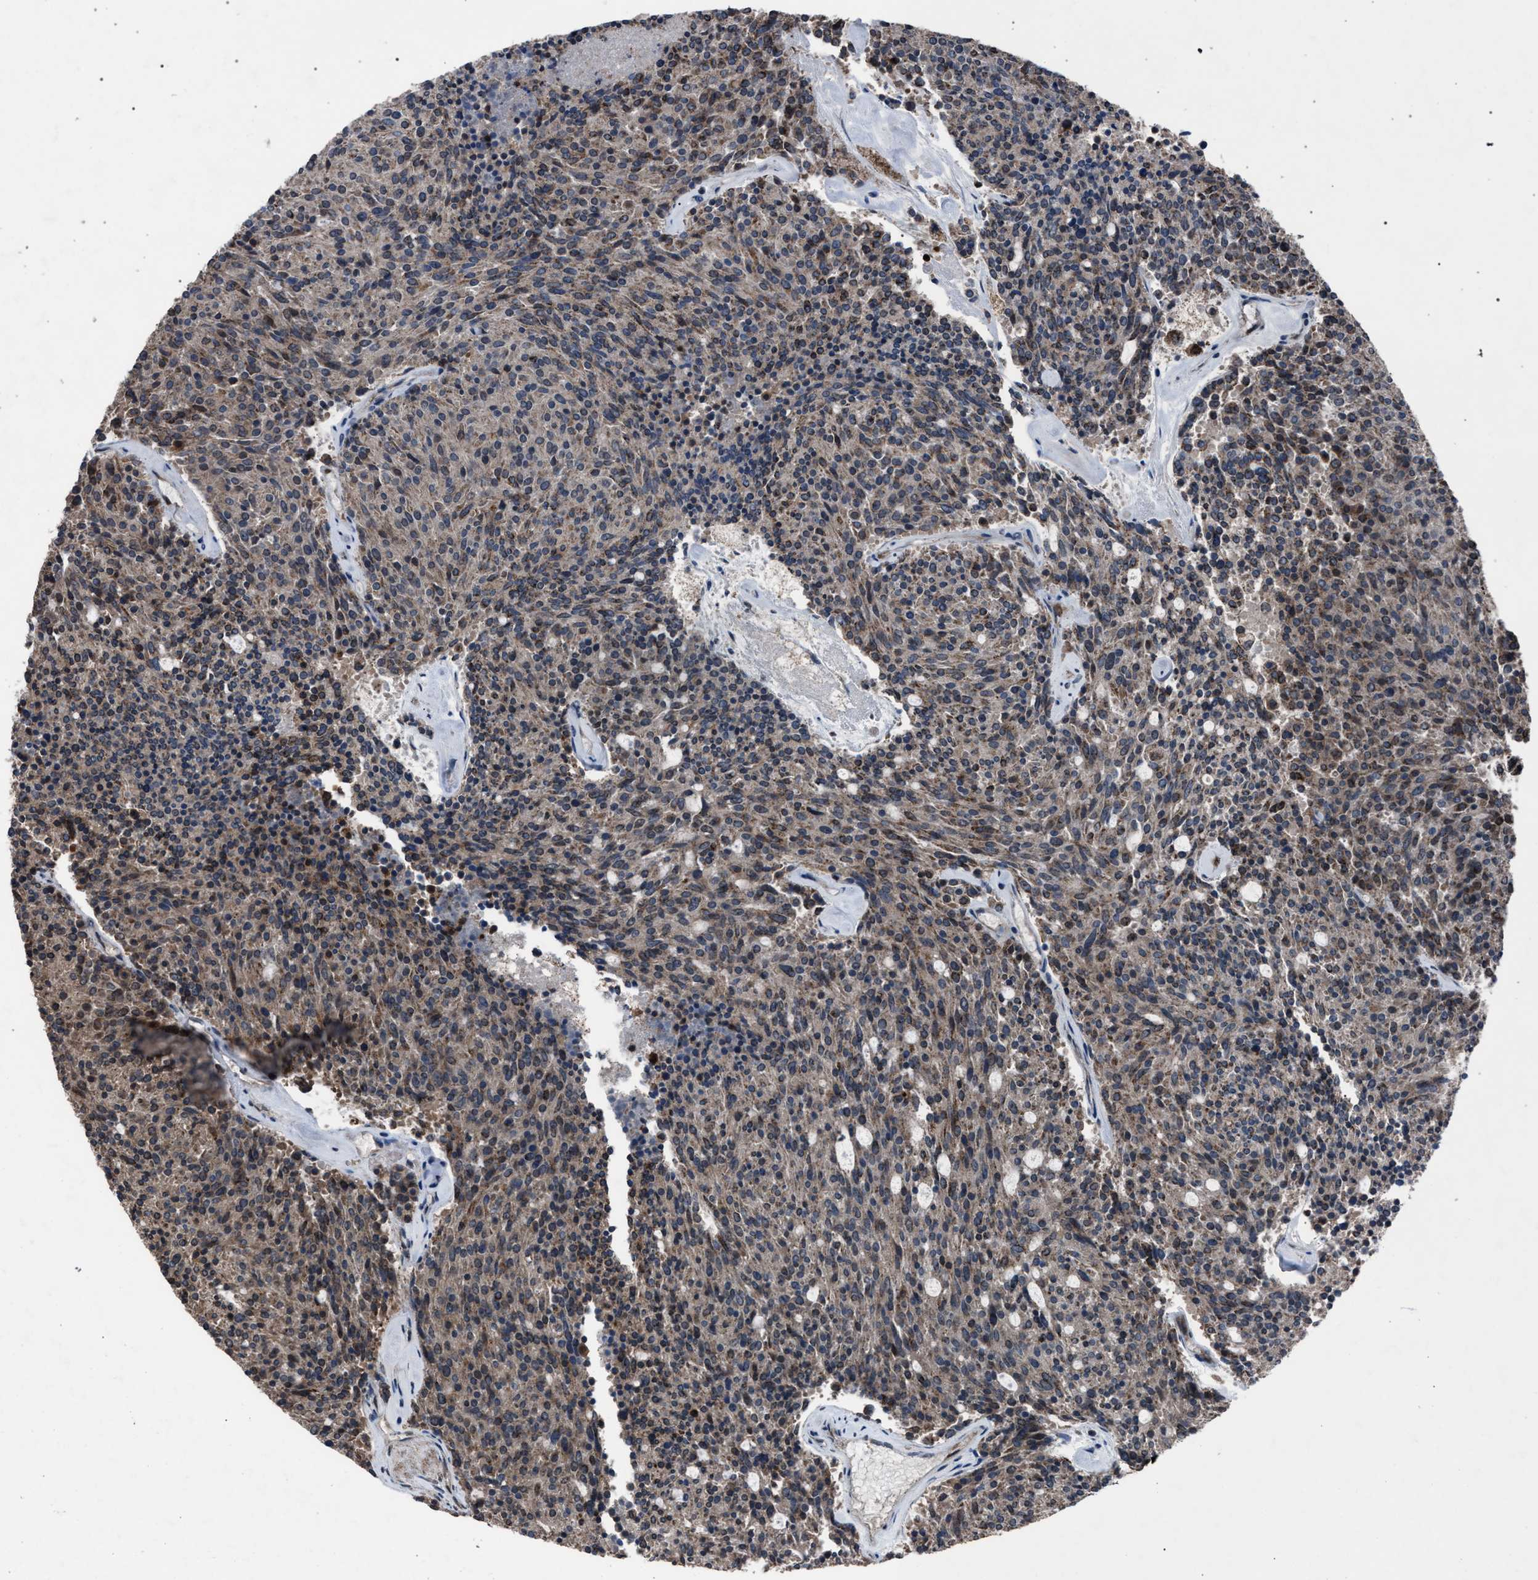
{"staining": {"intensity": "moderate", "quantity": ">75%", "location": "cytoplasmic/membranous"}, "tissue": "carcinoid", "cell_type": "Tumor cells", "image_type": "cancer", "snomed": [{"axis": "morphology", "description": "Carcinoid, malignant, NOS"}, {"axis": "topography", "description": "Pancreas"}], "caption": "This micrograph displays carcinoid stained with immunohistochemistry (IHC) to label a protein in brown. The cytoplasmic/membranous of tumor cells show moderate positivity for the protein. Nuclei are counter-stained blue.", "gene": "HSD17B4", "patient": {"sex": "female", "age": 54}}